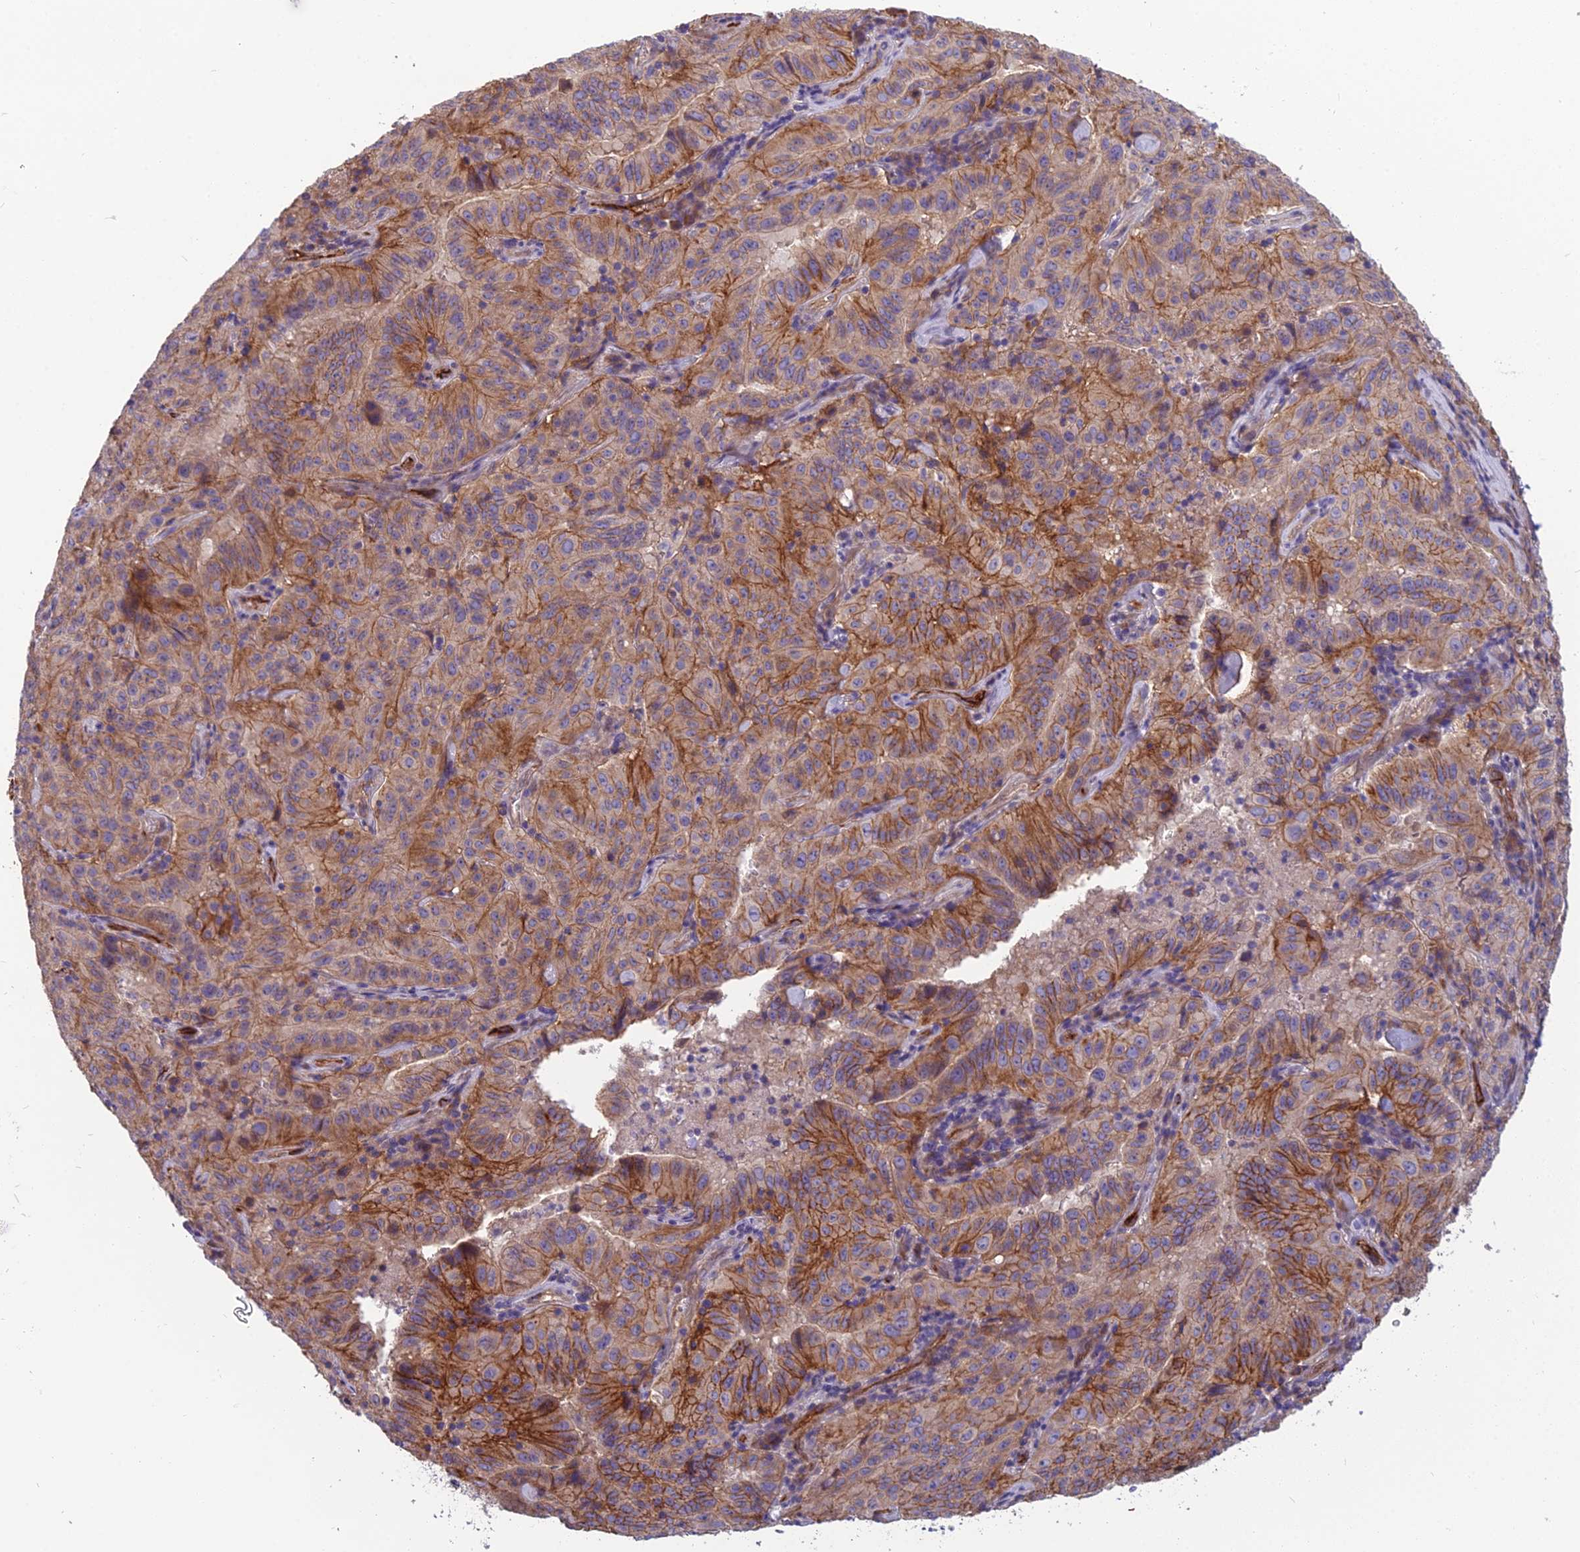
{"staining": {"intensity": "moderate", "quantity": ">75%", "location": "cytoplasmic/membranous"}, "tissue": "pancreatic cancer", "cell_type": "Tumor cells", "image_type": "cancer", "snomed": [{"axis": "morphology", "description": "Adenocarcinoma, NOS"}, {"axis": "topography", "description": "Pancreas"}], "caption": "The immunohistochemical stain highlights moderate cytoplasmic/membranous positivity in tumor cells of pancreatic adenocarcinoma tissue. (DAB (3,3'-diaminobenzidine) = brown stain, brightfield microscopy at high magnification).", "gene": "TSPAN15", "patient": {"sex": "male", "age": 63}}